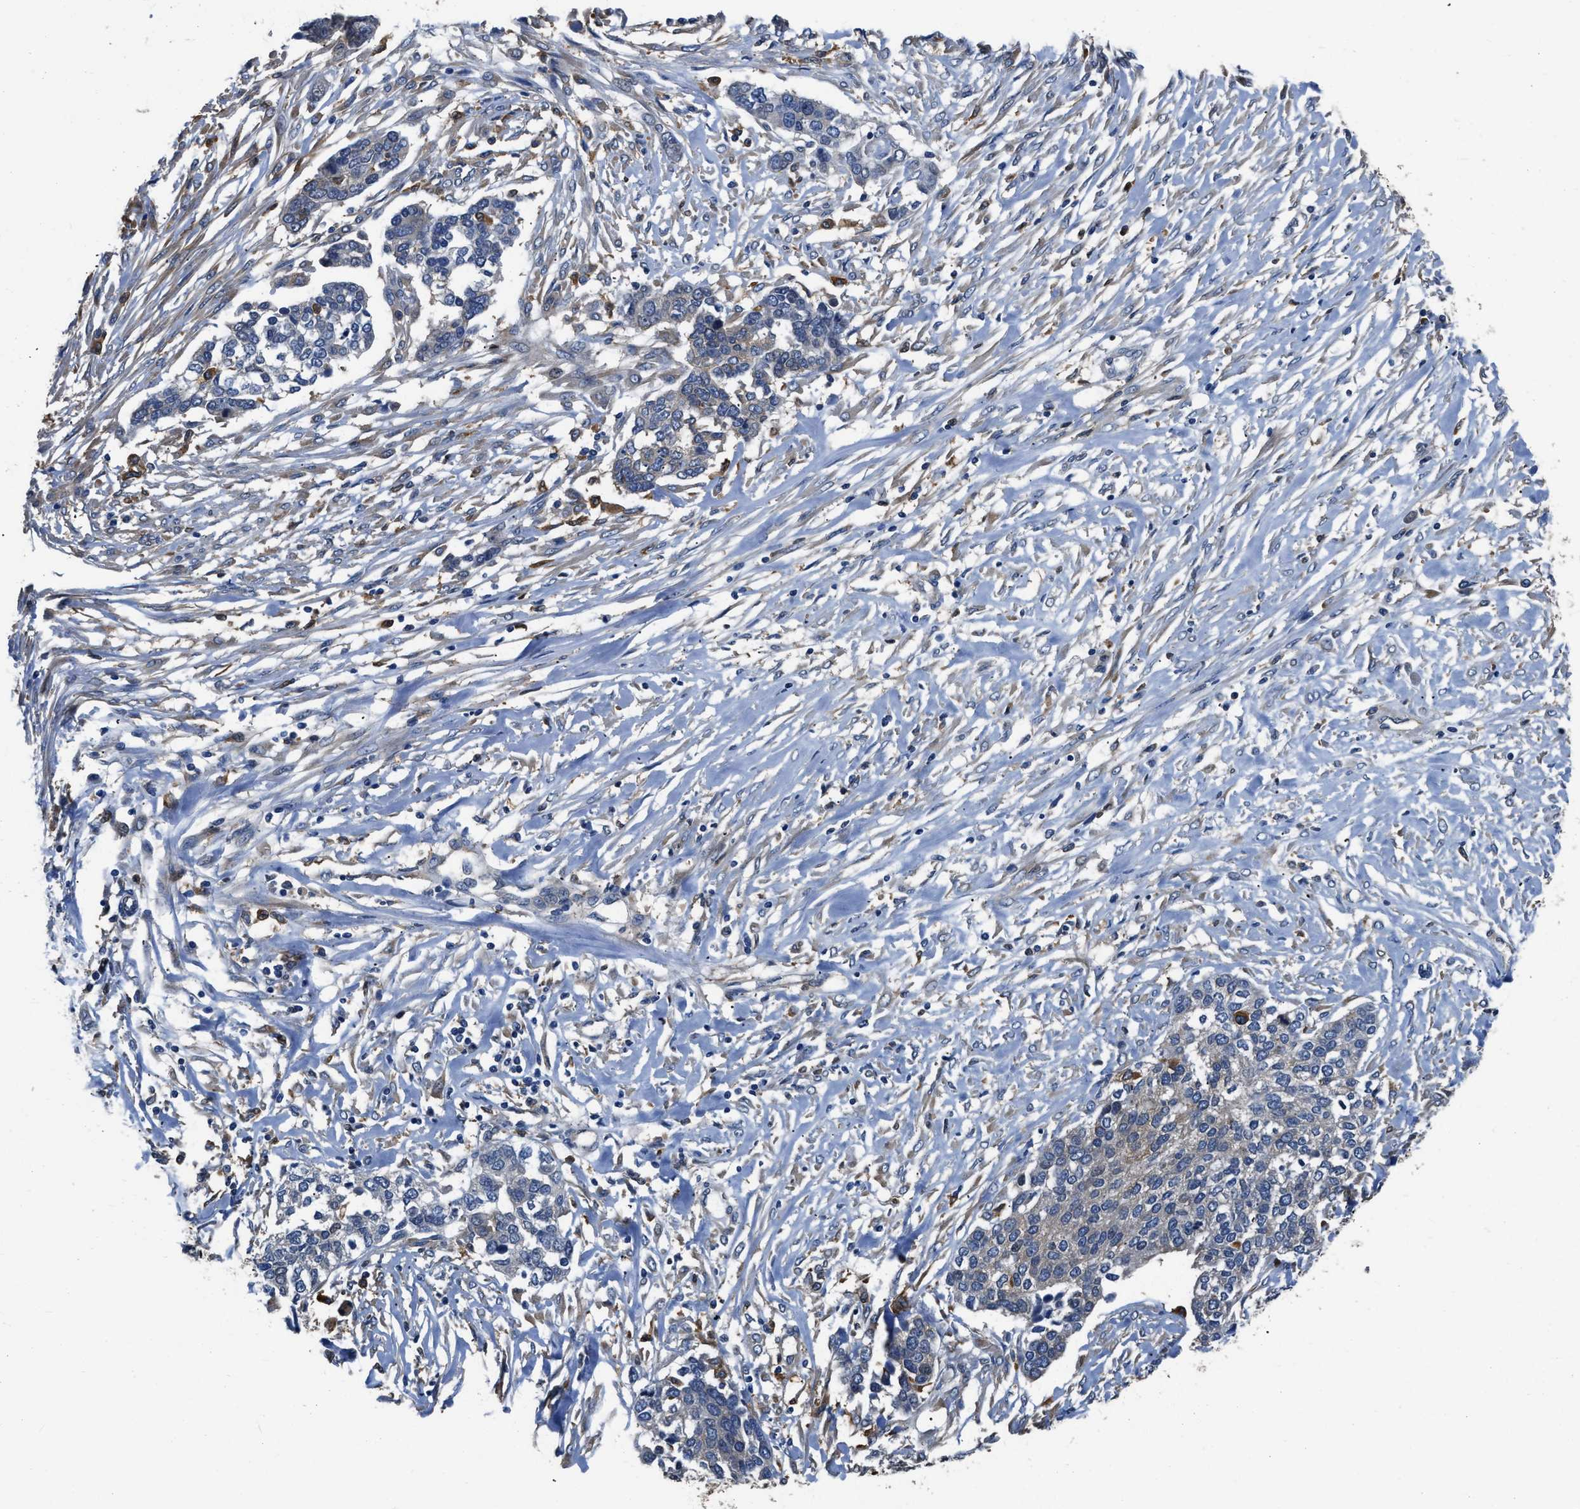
{"staining": {"intensity": "negative", "quantity": "none", "location": "none"}, "tissue": "ovarian cancer", "cell_type": "Tumor cells", "image_type": "cancer", "snomed": [{"axis": "morphology", "description": "Cystadenocarcinoma, serous, NOS"}, {"axis": "topography", "description": "Ovary"}], "caption": "Ovarian serous cystadenocarcinoma stained for a protein using IHC shows no positivity tumor cells.", "gene": "PKM", "patient": {"sex": "female", "age": 44}}